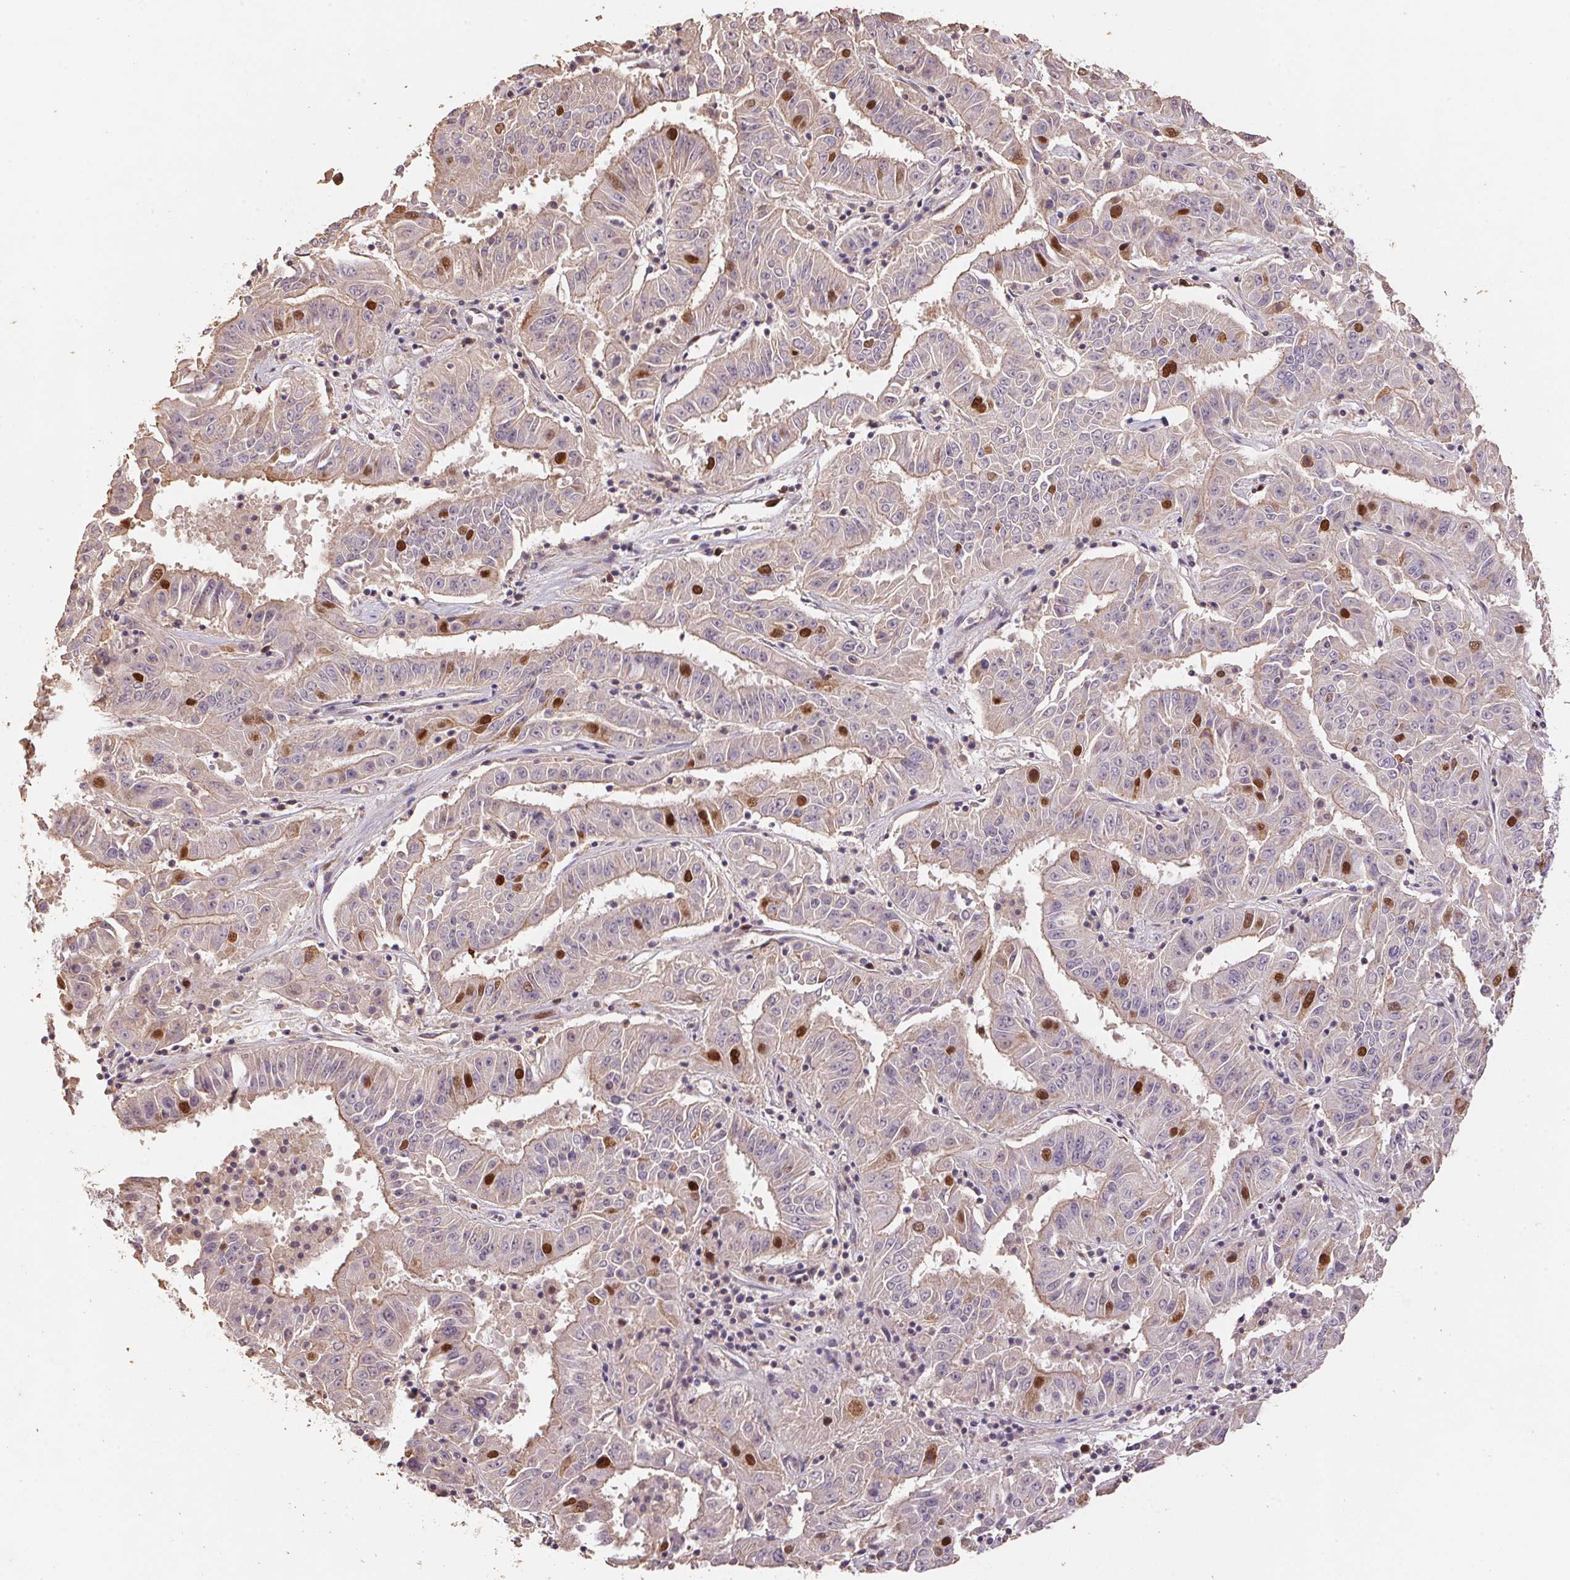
{"staining": {"intensity": "strong", "quantity": "<25%", "location": "nuclear"}, "tissue": "pancreatic cancer", "cell_type": "Tumor cells", "image_type": "cancer", "snomed": [{"axis": "morphology", "description": "Adenocarcinoma, NOS"}, {"axis": "topography", "description": "Pancreas"}], "caption": "Immunohistochemical staining of human pancreatic adenocarcinoma shows strong nuclear protein positivity in approximately <25% of tumor cells.", "gene": "CENPF", "patient": {"sex": "male", "age": 63}}